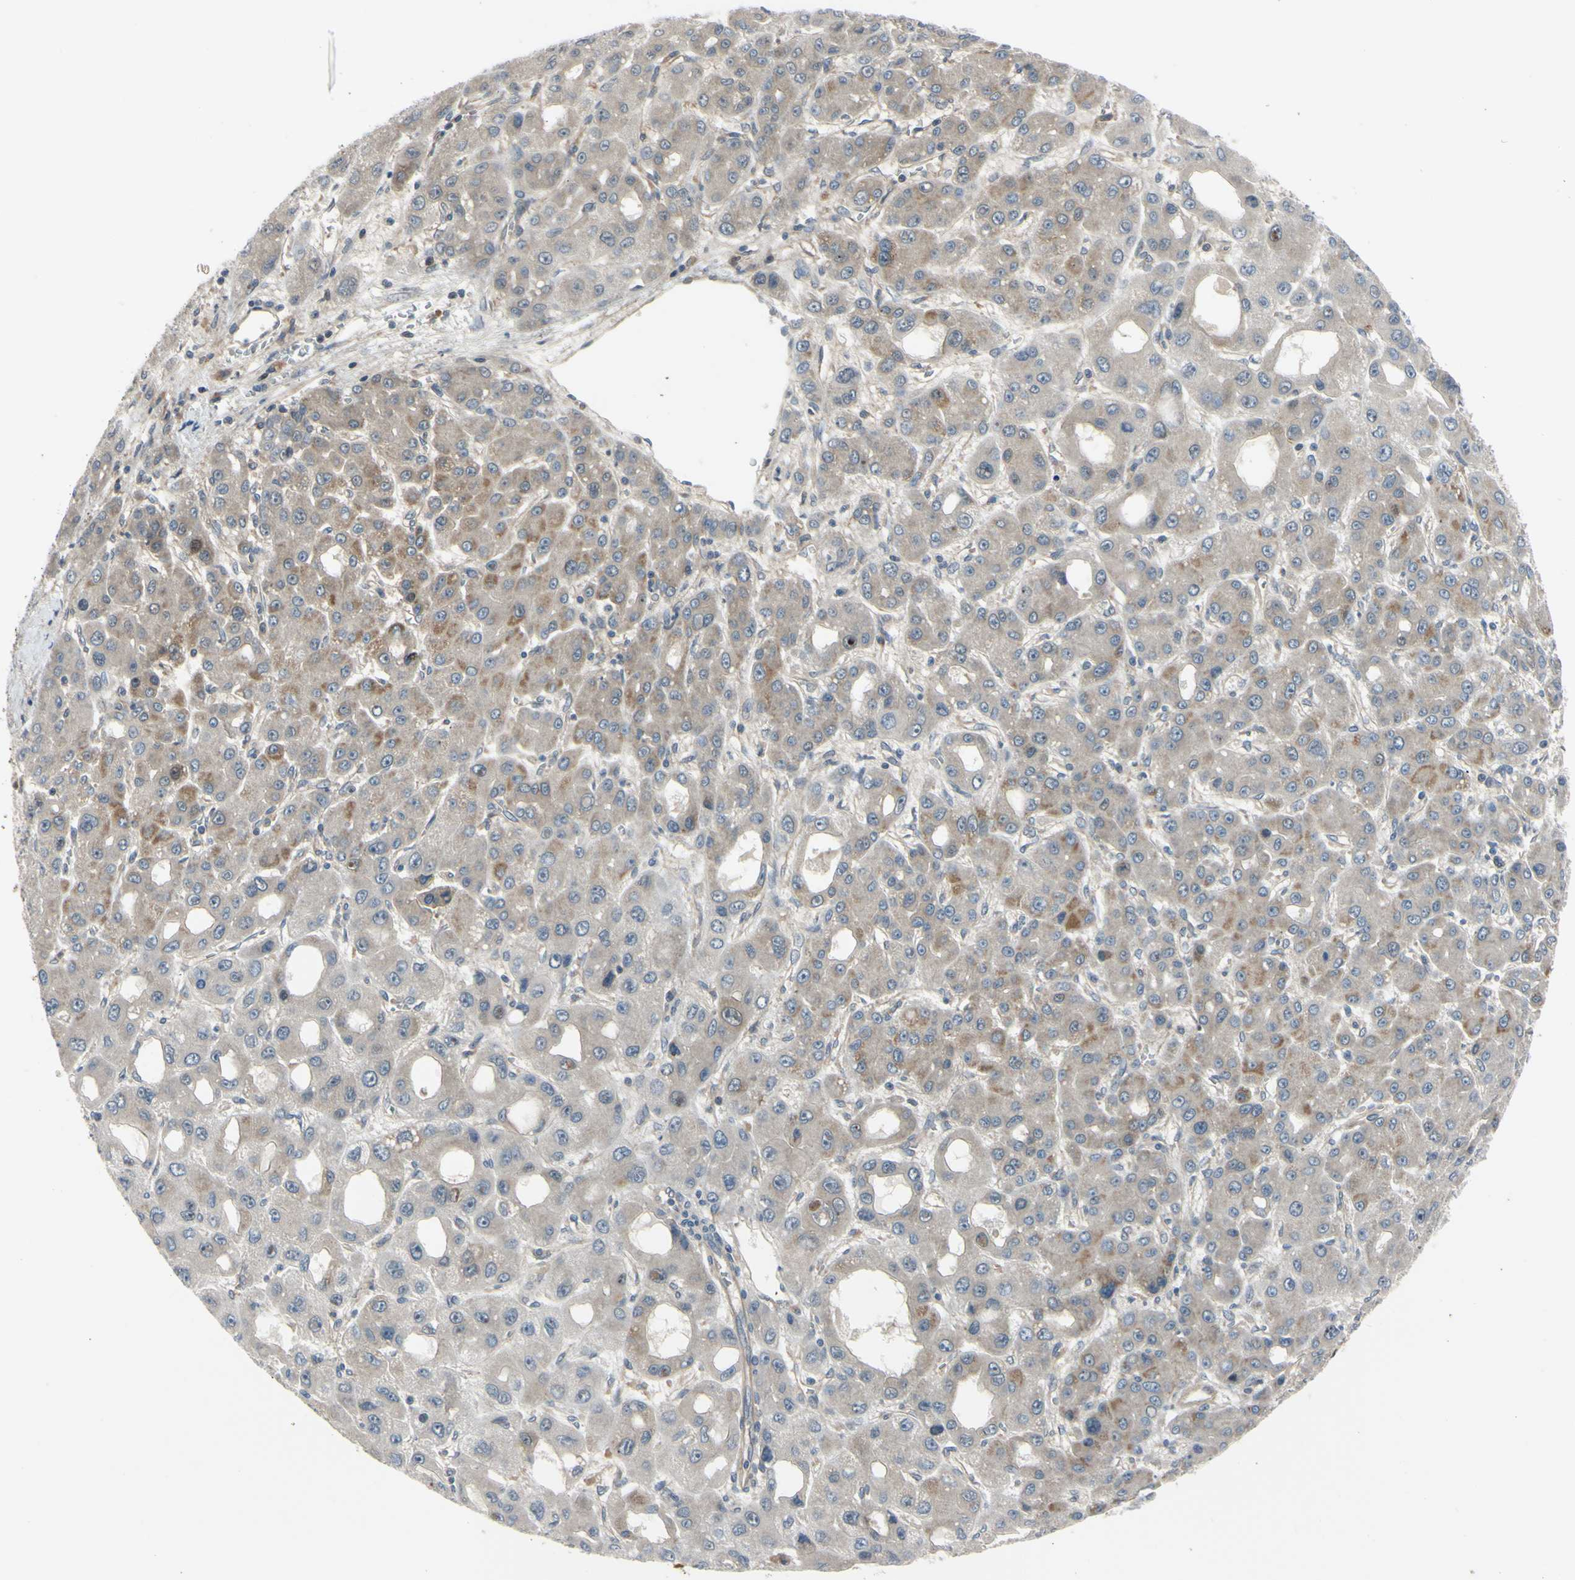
{"staining": {"intensity": "moderate", "quantity": "25%-75%", "location": "cytoplasmic/membranous"}, "tissue": "liver cancer", "cell_type": "Tumor cells", "image_type": "cancer", "snomed": [{"axis": "morphology", "description": "Carcinoma, Hepatocellular, NOS"}, {"axis": "topography", "description": "Liver"}], "caption": "Liver hepatocellular carcinoma stained with a protein marker reveals moderate staining in tumor cells.", "gene": "COMMD9", "patient": {"sex": "male", "age": 55}}